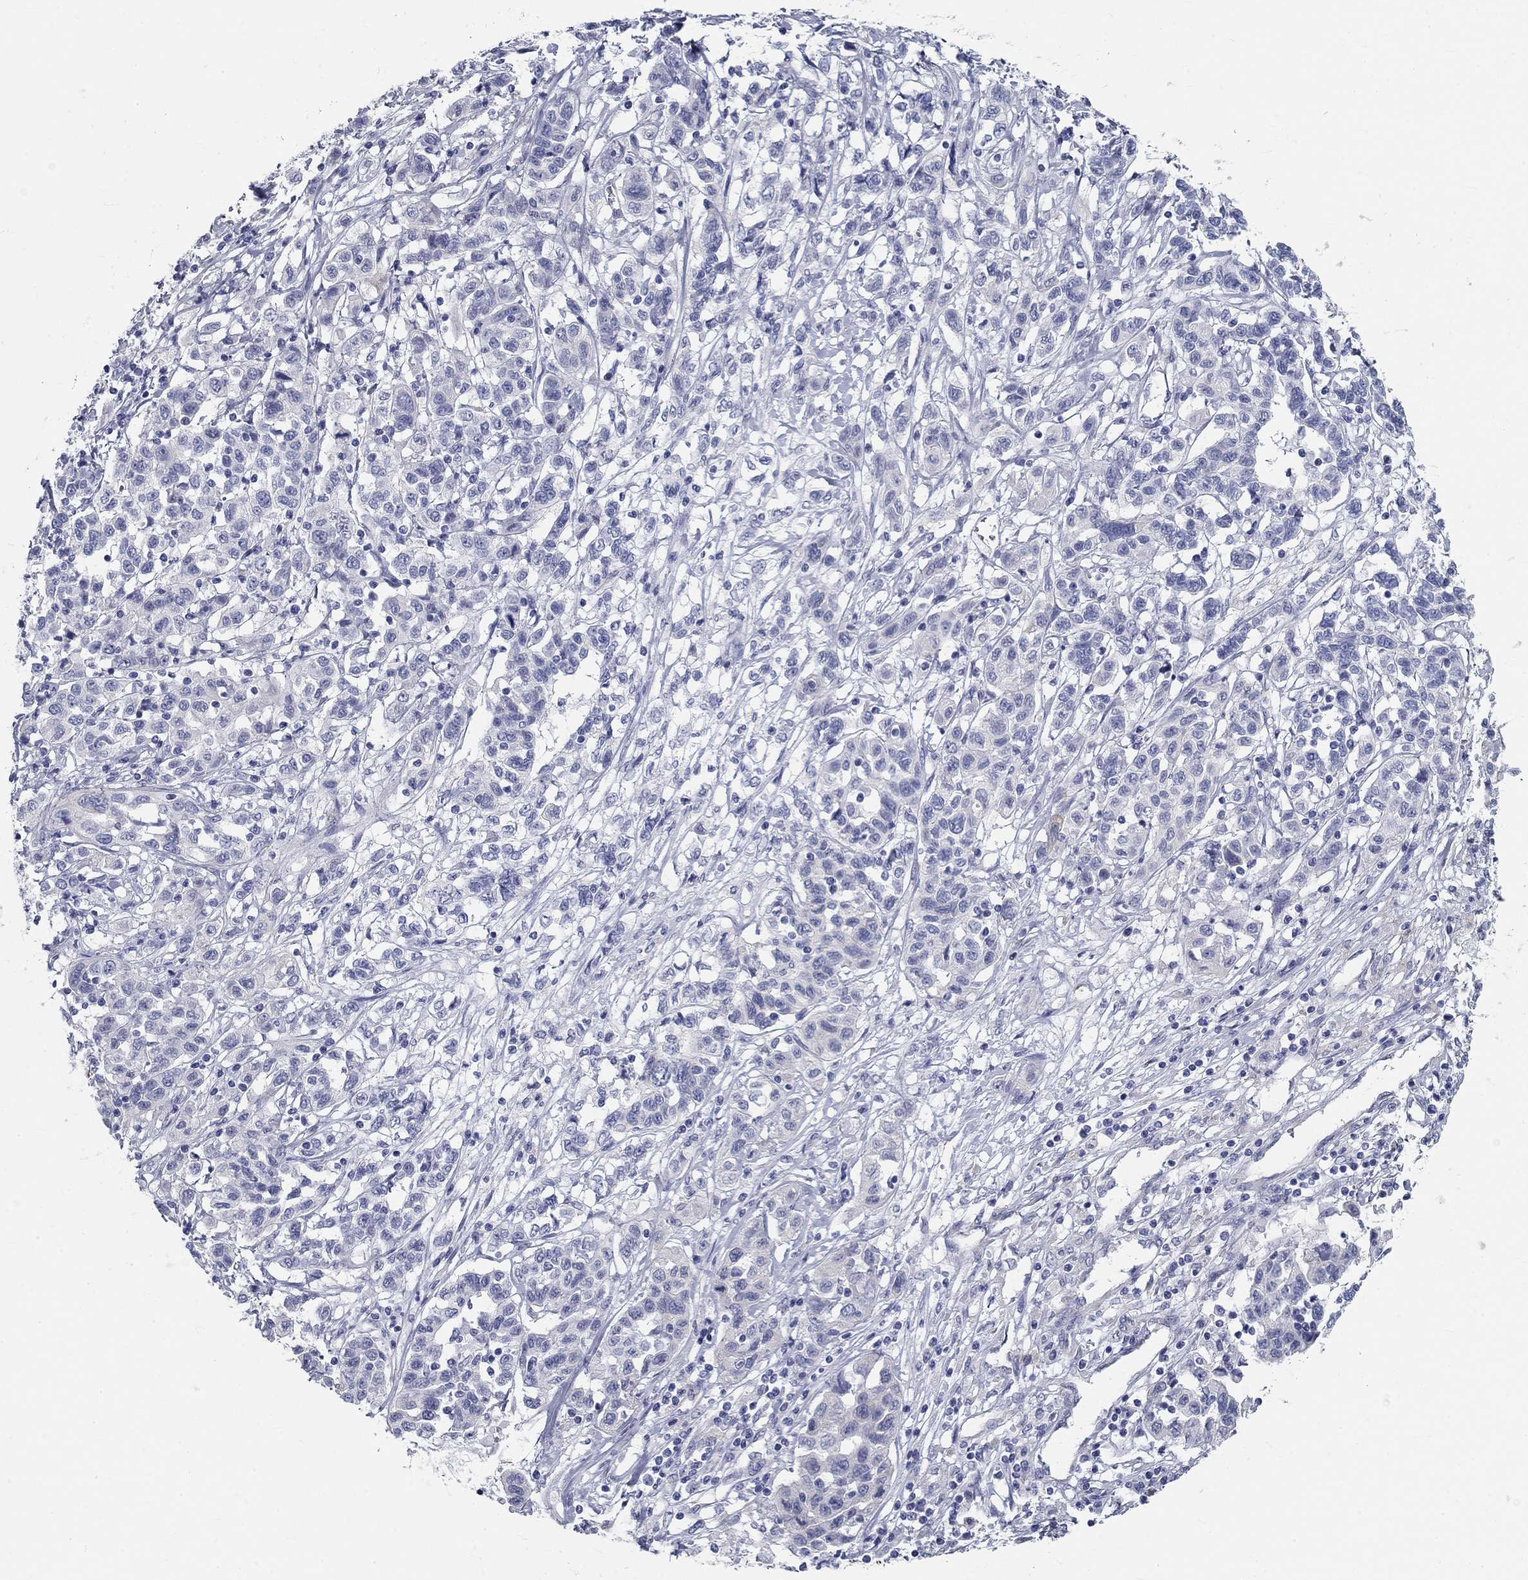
{"staining": {"intensity": "negative", "quantity": "none", "location": "none"}, "tissue": "liver cancer", "cell_type": "Tumor cells", "image_type": "cancer", "snomed": [{"axis": "morphology", "description": "Adenocarcinoma, NOS"}, {"axis": "morphology", "description": "Cholangiocarcinoma"}, {"axis": "topography", "description": "Liver"}], "caption": "Tumor cells show no significant protein expression in liver cancer (adenocarcinoma).", "gene": "GALNTL5", "patient": {"sex": "male", "age": 64}}